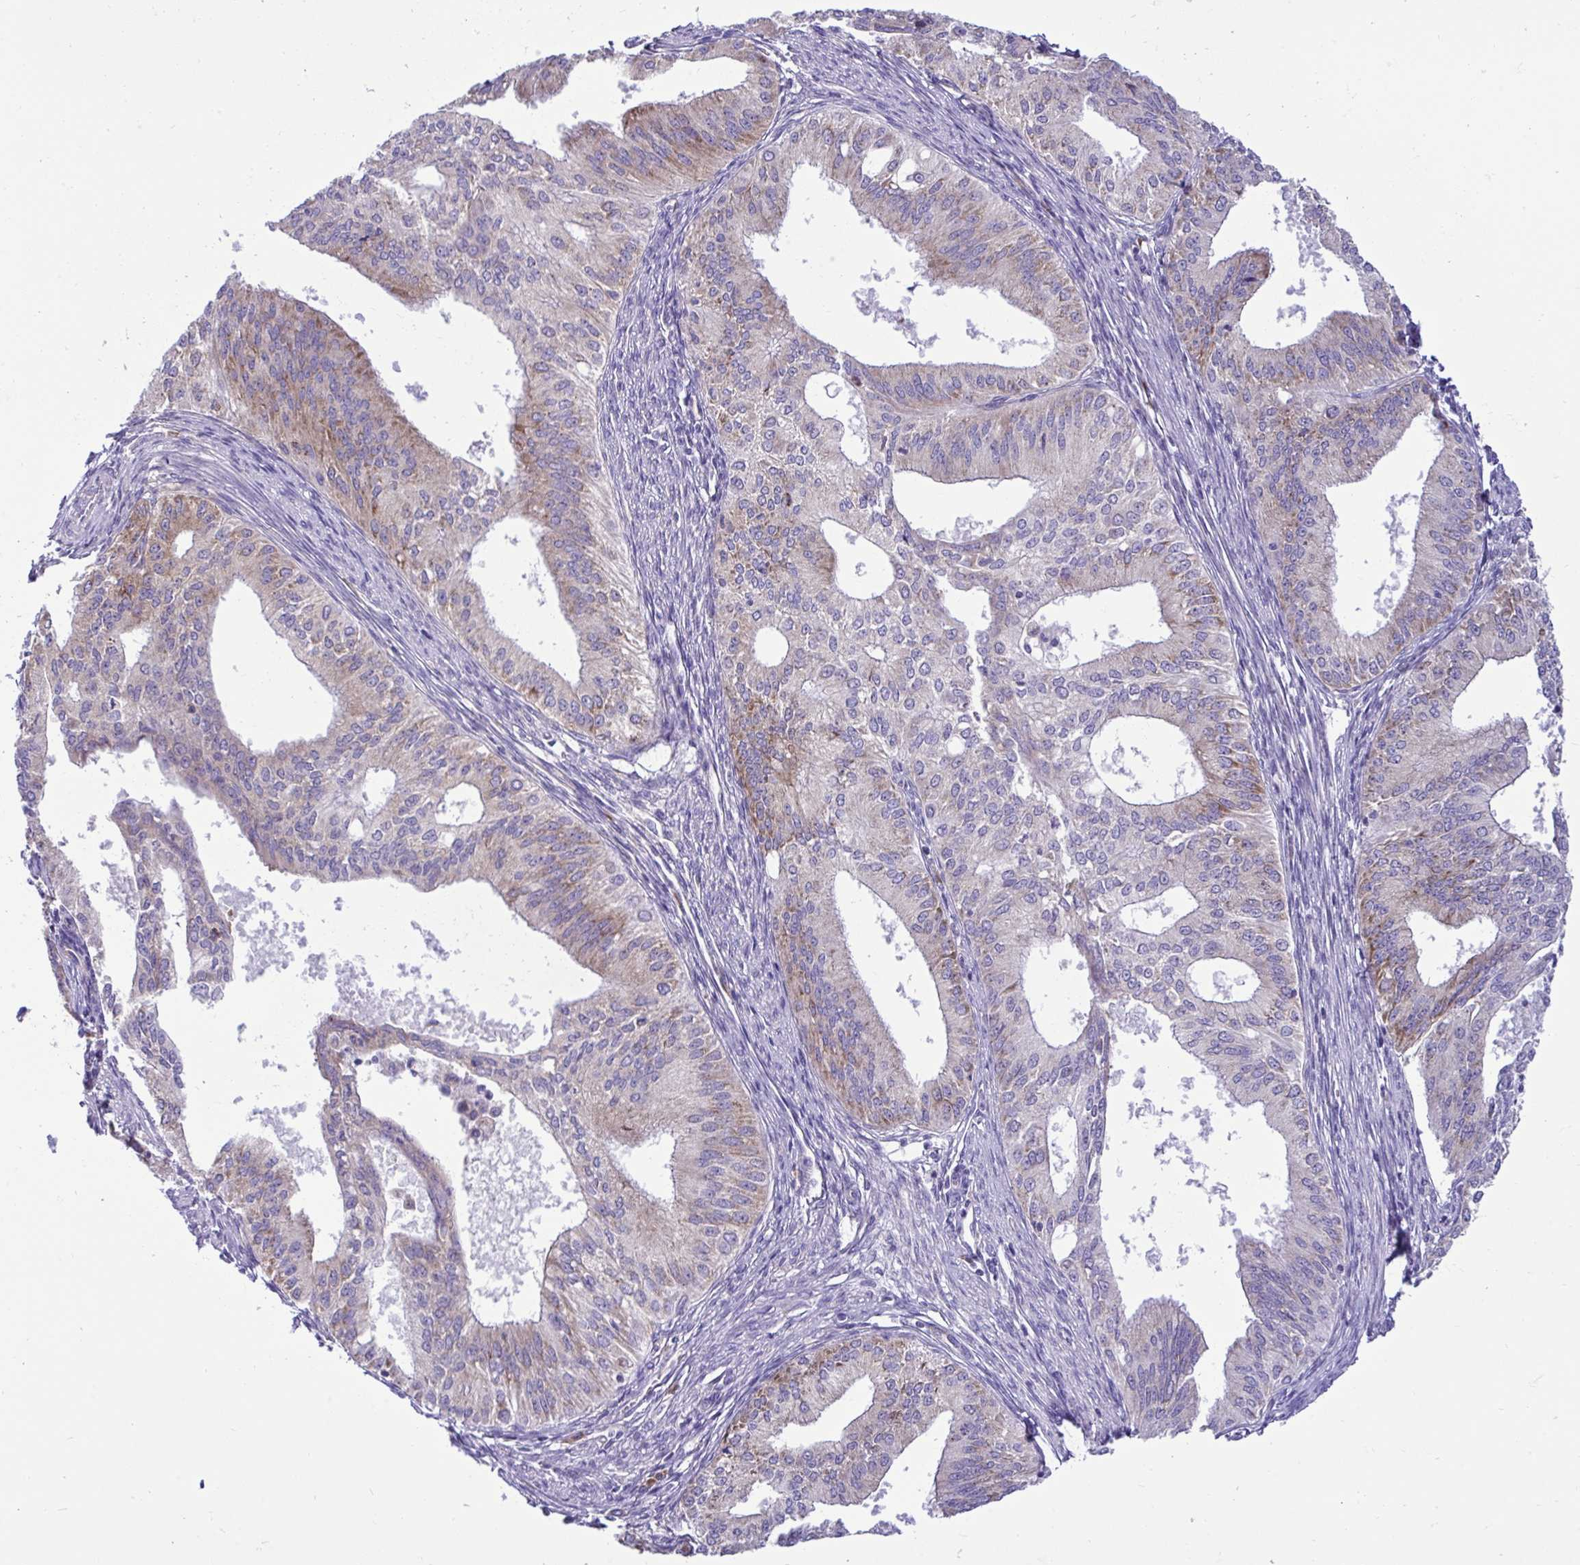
{"staining": {"intensity": "moderate", "quantity": "25%-75%", "location": "cytoplasmic/membranous"}, "tissue": "endometrial cancer", "cell_type": "Tumor cells", "image_type": "cancer", "snomed": [{"axis": "morphology", "description": "Adenocarcinoma, NOS"}, {"axis": "topography", "description": "Endometrium"}], "caption": "This image reveals immunohistochemistry (IHC) staining of human adenocarcinoma (endometrial), with medium moderate cytoplasmic/membranous positivity in about 25%-75% of tumor cells.", "gene": "RPL7", "patient": {"sex": "female", "age": 50}}